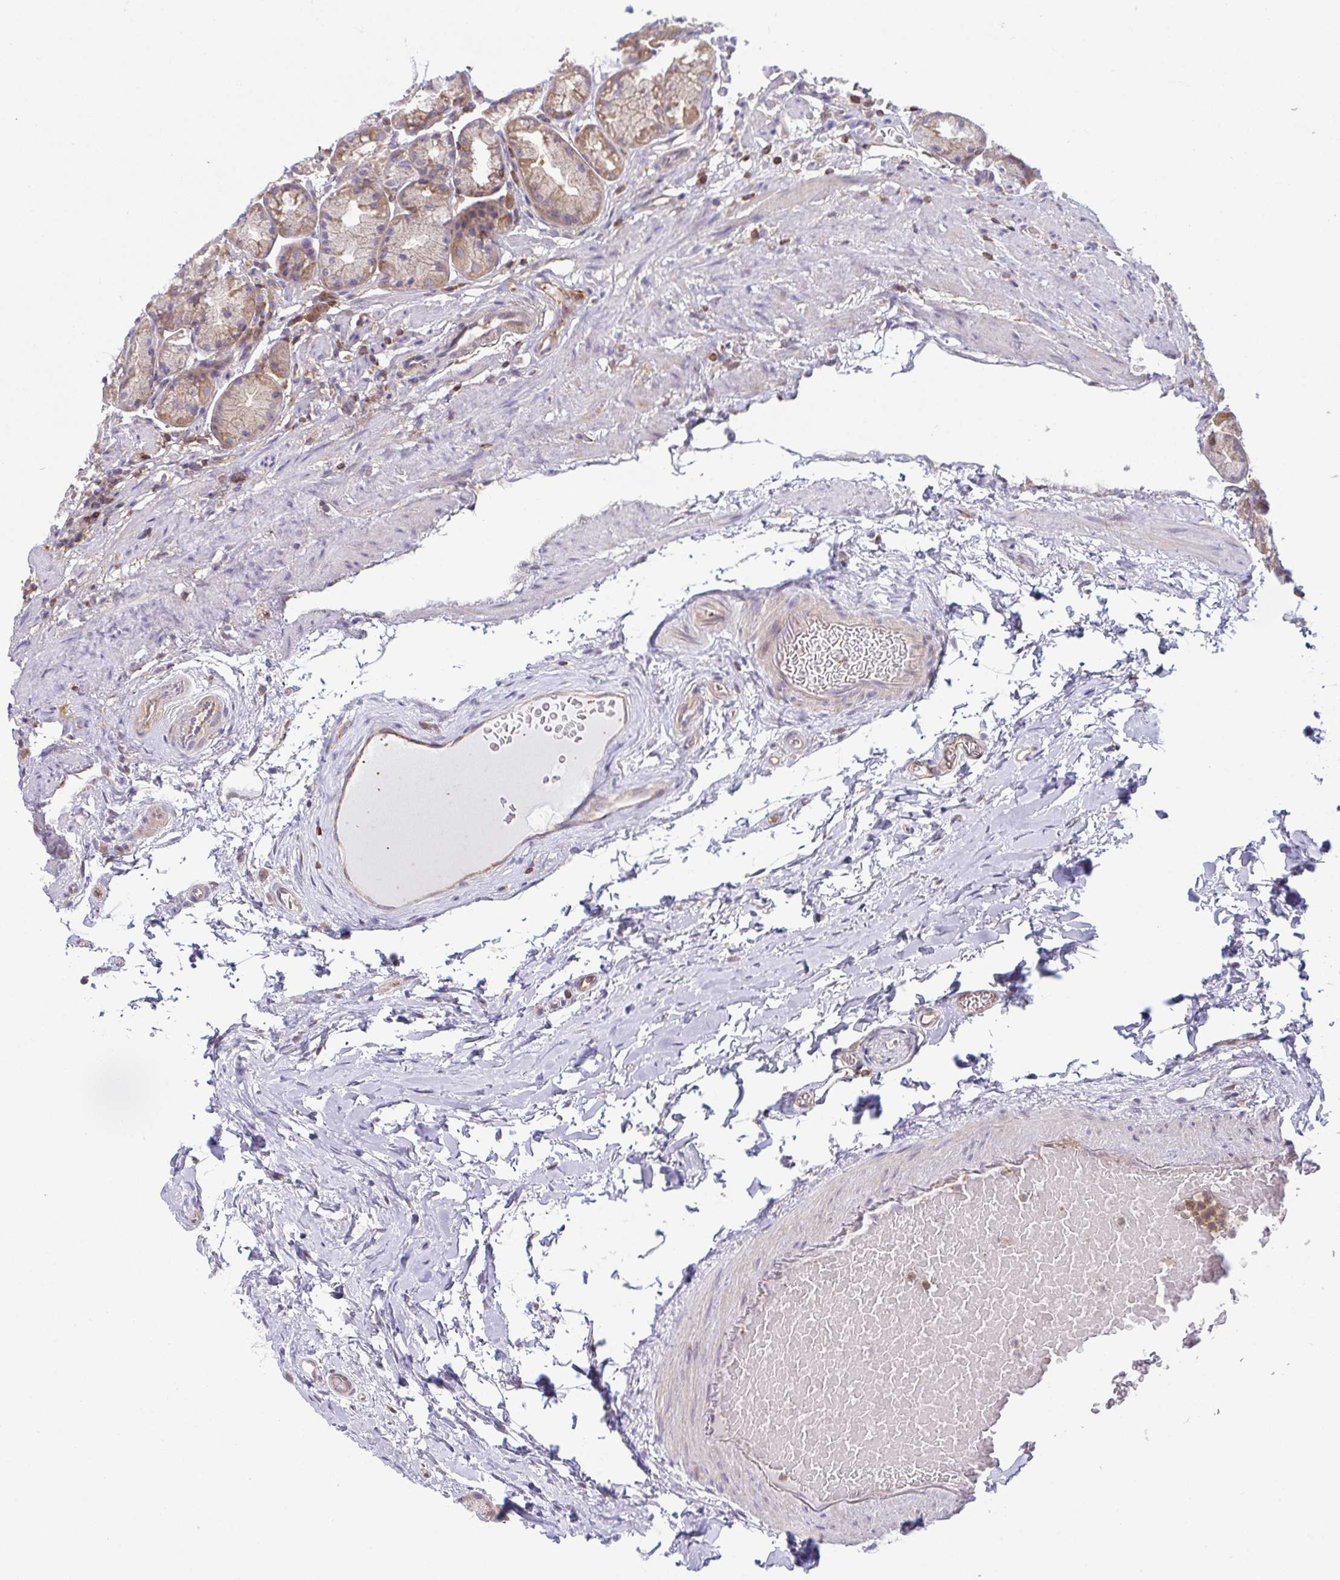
{"staining": {"intensity": "moderate", "quantity": "<25%", "location": "cytoplasmic/membranous"}, "tissue": "stomach", "cell_type": "Glandular cells", "image_type": "normal", "snomed": [{"axis": "morphology", "description": "Normal tissue, NOS"}, {"axis": "topography", "description": "Stomach, lower"}], "caption": "Brown immunohistochemical staining in unremarkable human stomach displays moderate cytoplasmic/membranous positivity in approximately <25% of glandular cells. (DAB (3,3'-diaminobenzidine) = brown stain, brightfield microscopy at high magnification).", "gene": "TSC22D3", "patient": {"sex": "male", "age": 67}}